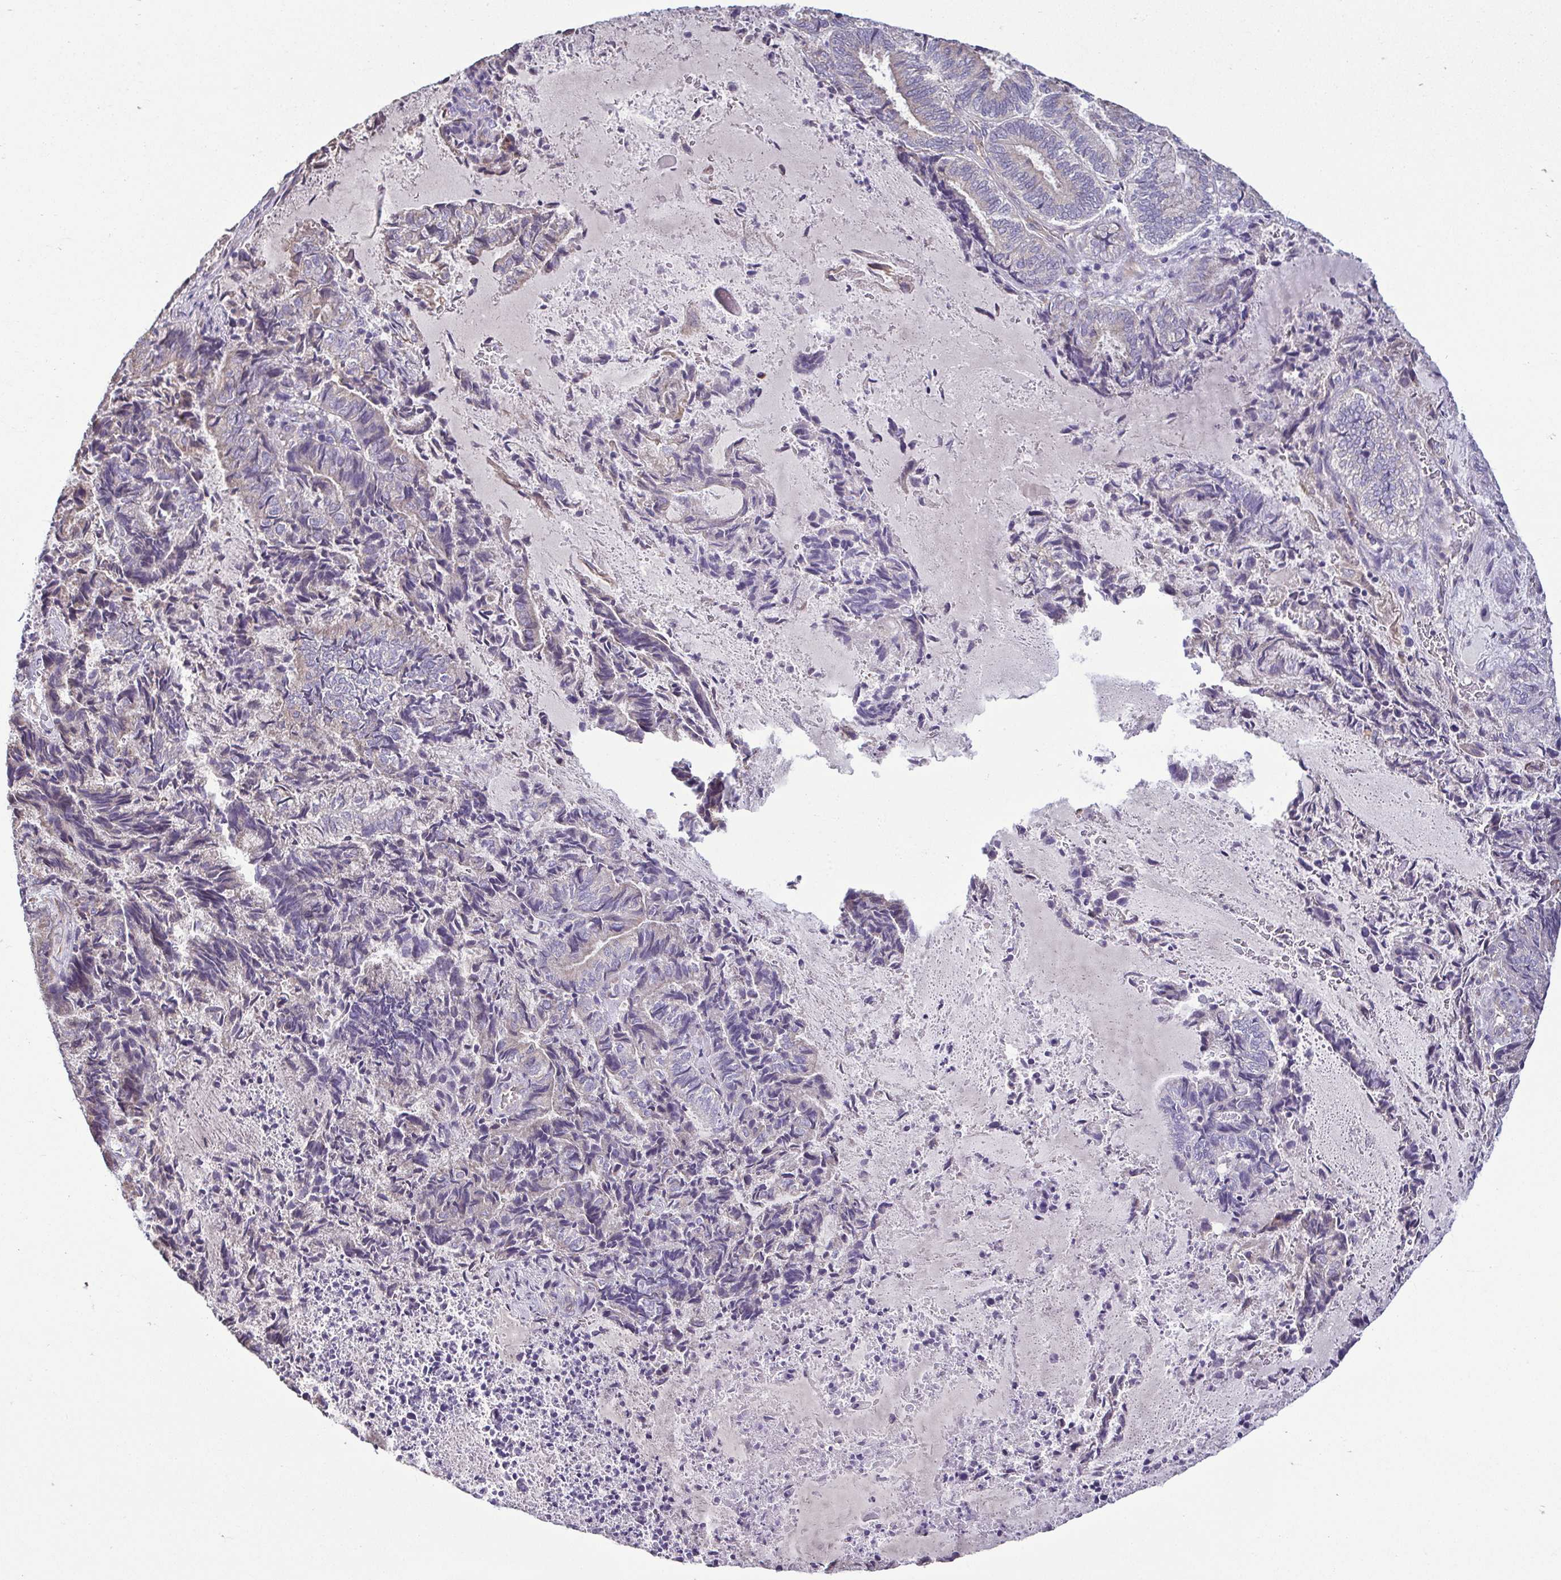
{"staining": {"intensity": "negative", "quantity": "none", "location": "none"}, "tissue": "endometrial cancer", "cell_type": "Tumor cells", "image_type": "cancer", "snomed": [{"axis": "morphology", "description": "Adenocarcinoma, NOS"}, {"axis": "topography", "description": "Endometrium"}], "caption": "An immunohistochemistry (IHC) micrograph of endometrial adenocarcinoma is shown. There is no staining in tumor cells of endometrial adenocarcinoma.", "gene": "MYL10", "patient": {"sex": "female", "age": 80}}